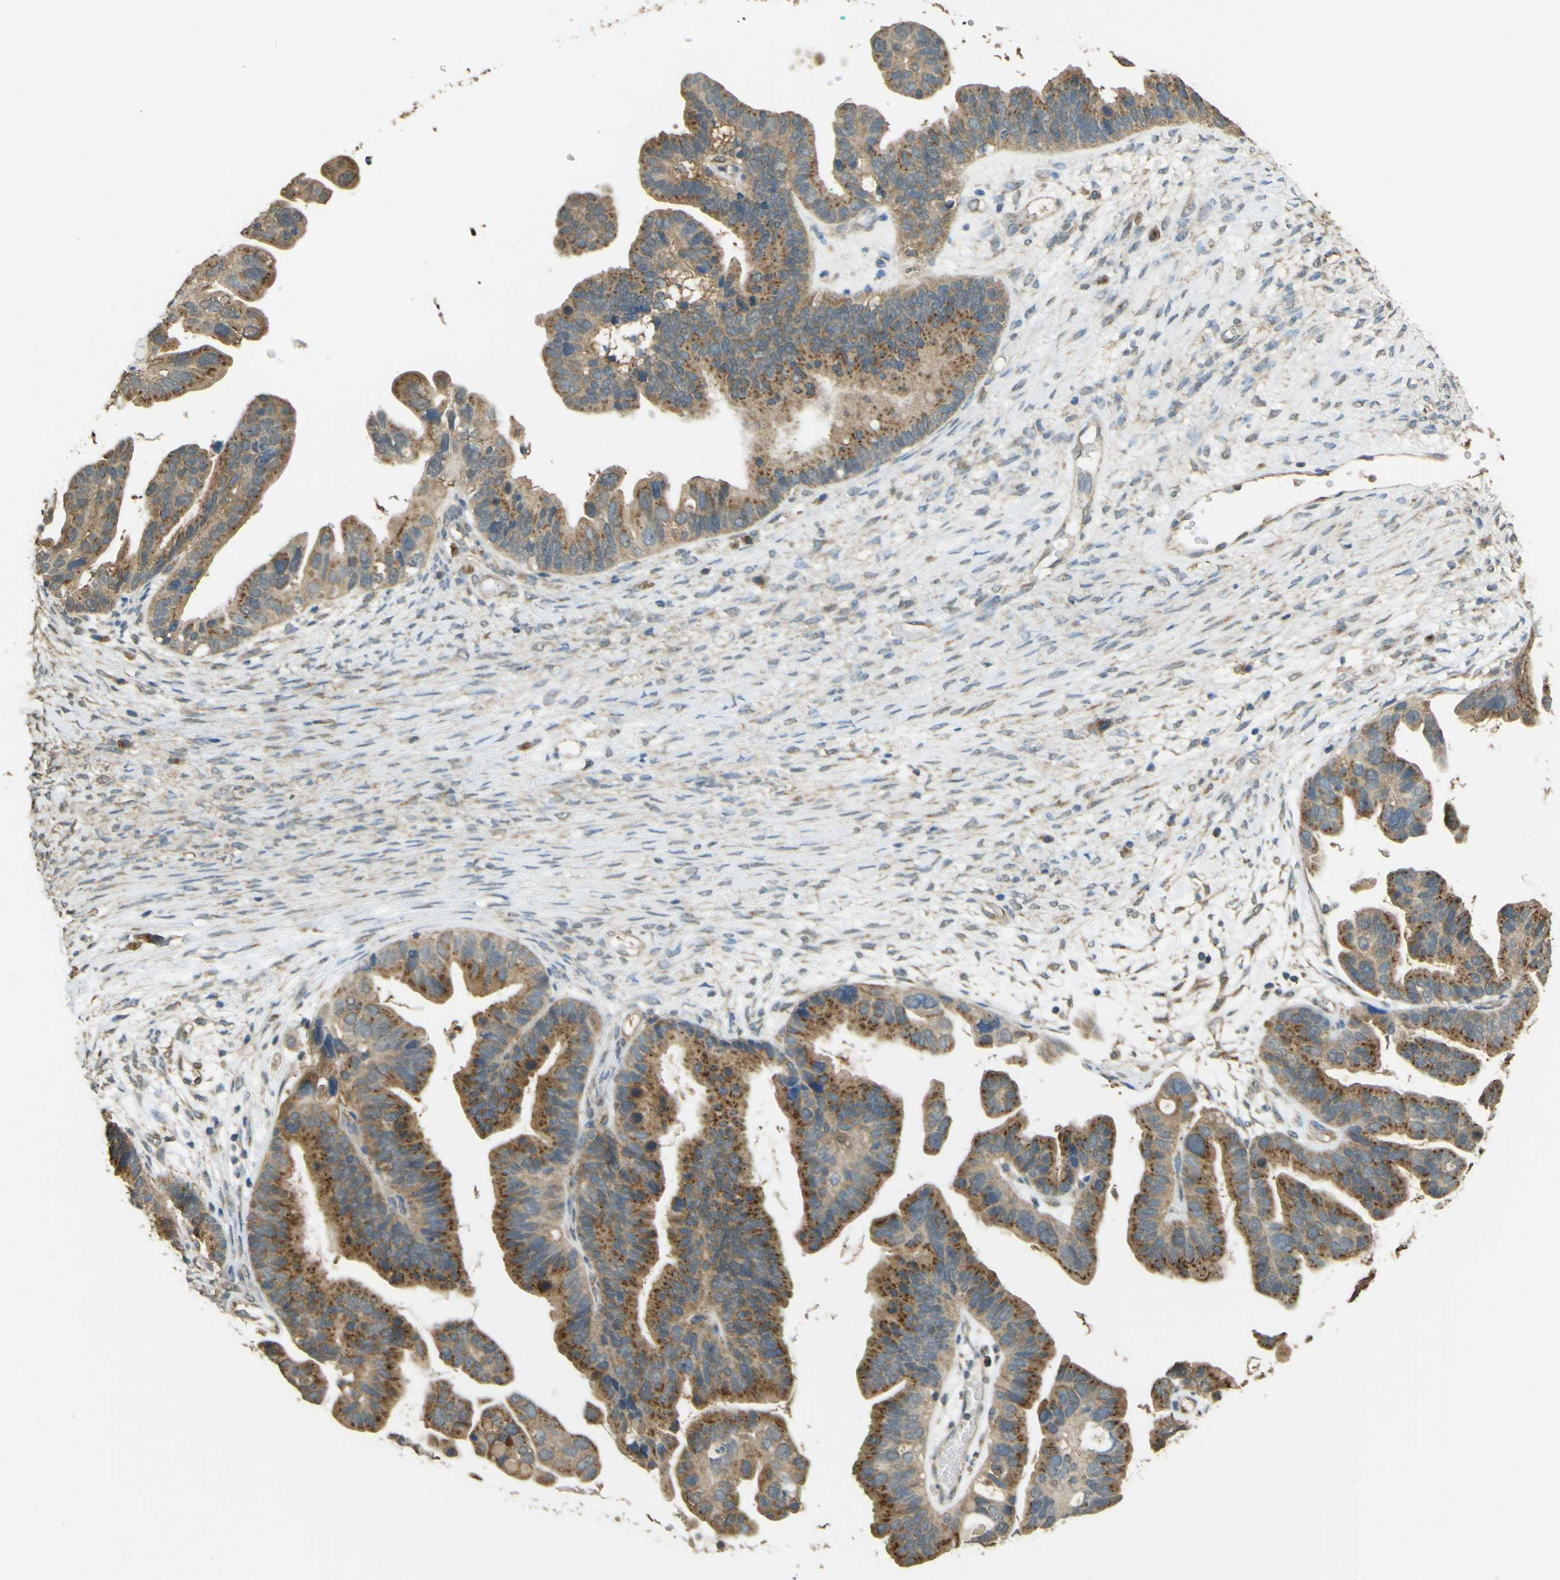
{"staining": {"intensity": "strong", "quantity": ">75%", "location": "cytoplasmic/membranous"}, "tissue": "ovarian cancer", "cell_type": "Tumor cells", "image_type": "cancer", "snomed": [{"axis": "morphology", "description": "Cystadenocarcinoma, serous, NOS"}, {"axis": "topography", "description": "Ovary"}], "caption": "Ovarian cancer stained for a protein (brown) exhibits strong cytoplasmic/membranous positive positivity in approximately >75% of tumor cells.", "gene": "GOLGA1", "patient": {"sex": "female", "age": 56}}